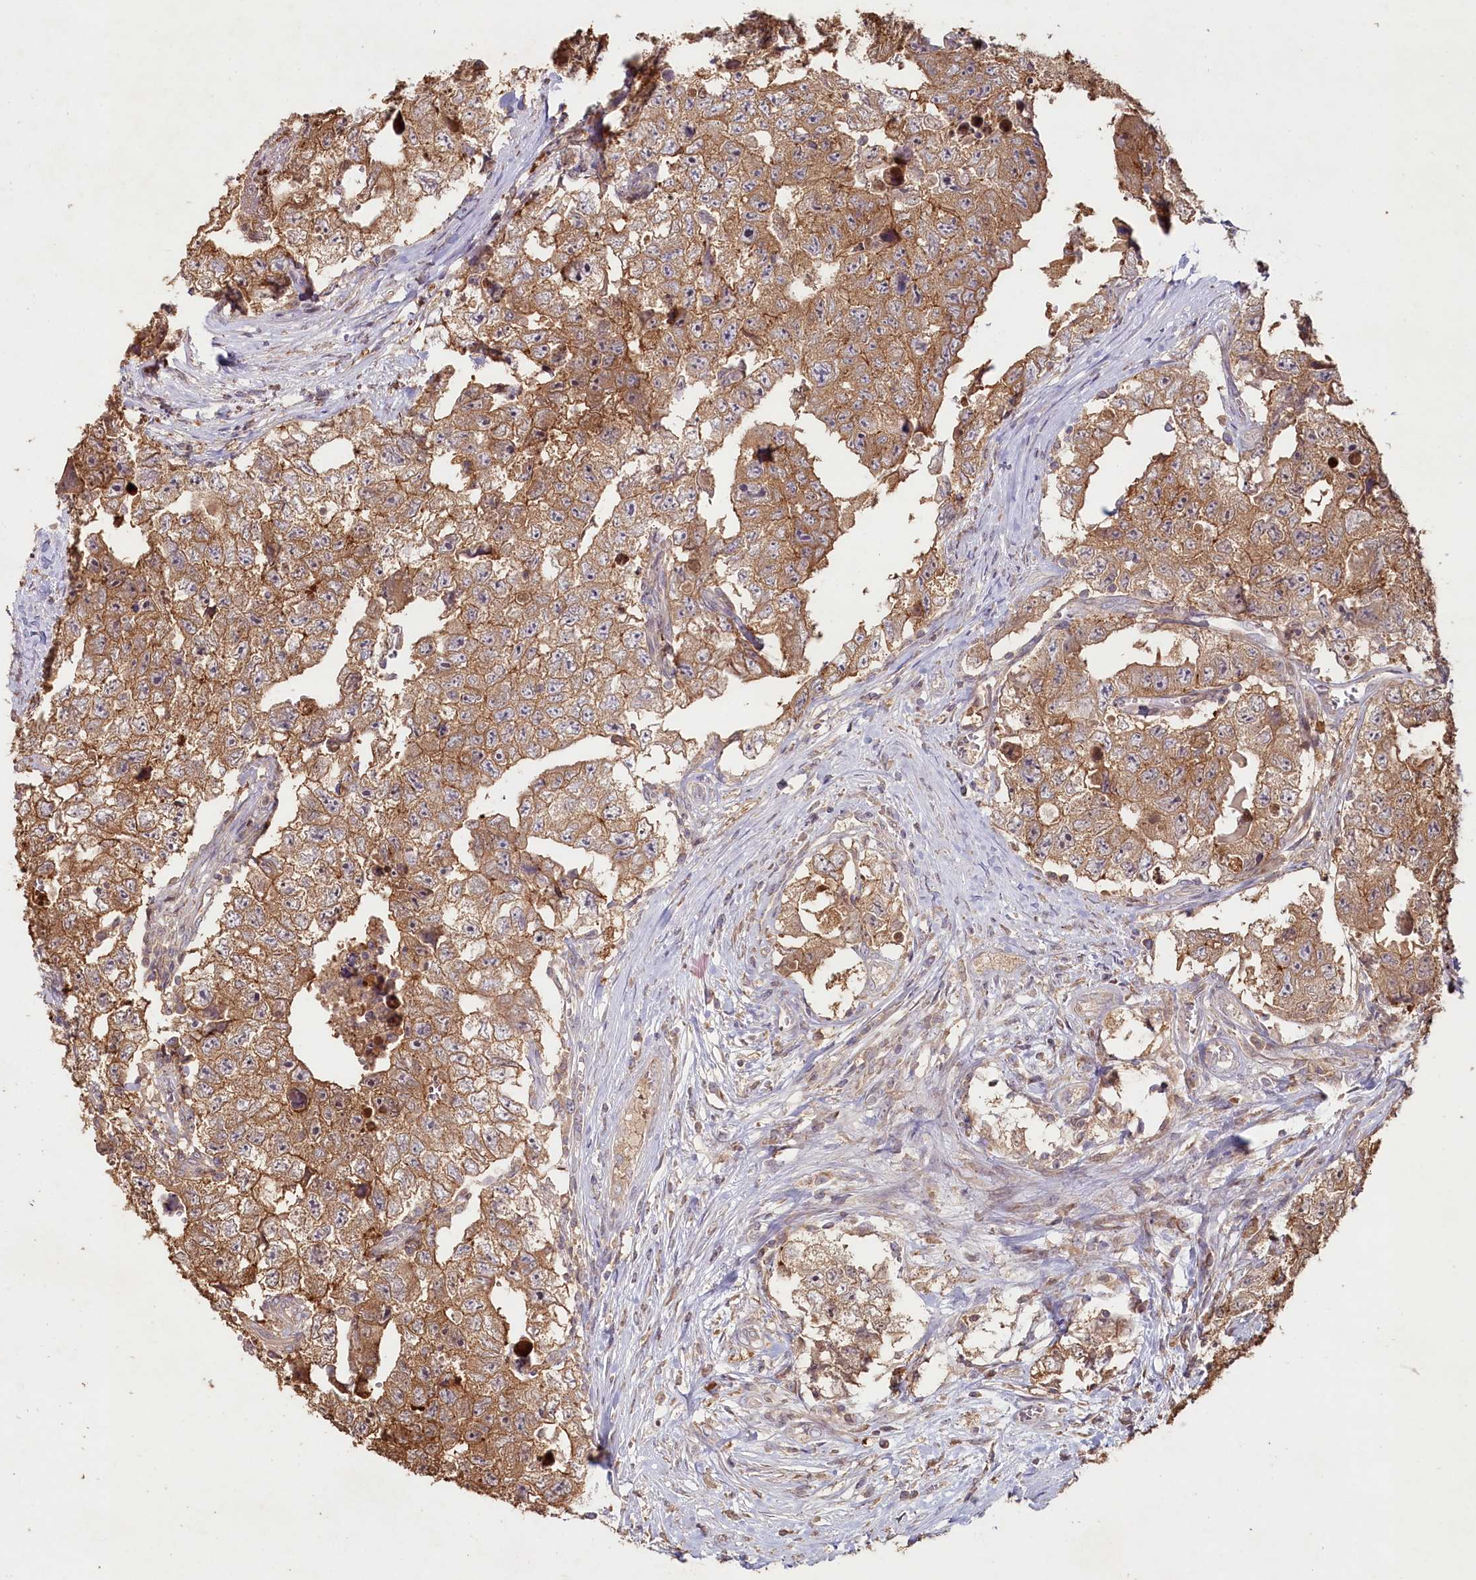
{"staining": {"intensity": "moderate", "quantity": ">75%", "location": "cytoplasmic/membranous"}, "tissue": "testis cancer", "cell_type": "Tumor cells", "image_type": "cancer", "snomed": [{"axis": "morphology", "description": "Carcinoma, Embryonal, NOS"}, {"axis": "topography", "description": "Testis"}], "caption": "This is a histology image of immunohistochemistry (IHC) staining of testis cancer (embryonal carcinoma), which shows moderate expression in the cytoplasmic/membranous of tumor cells.", "gene": "HAL", "patient": {"sex": "male", "age": 17}}